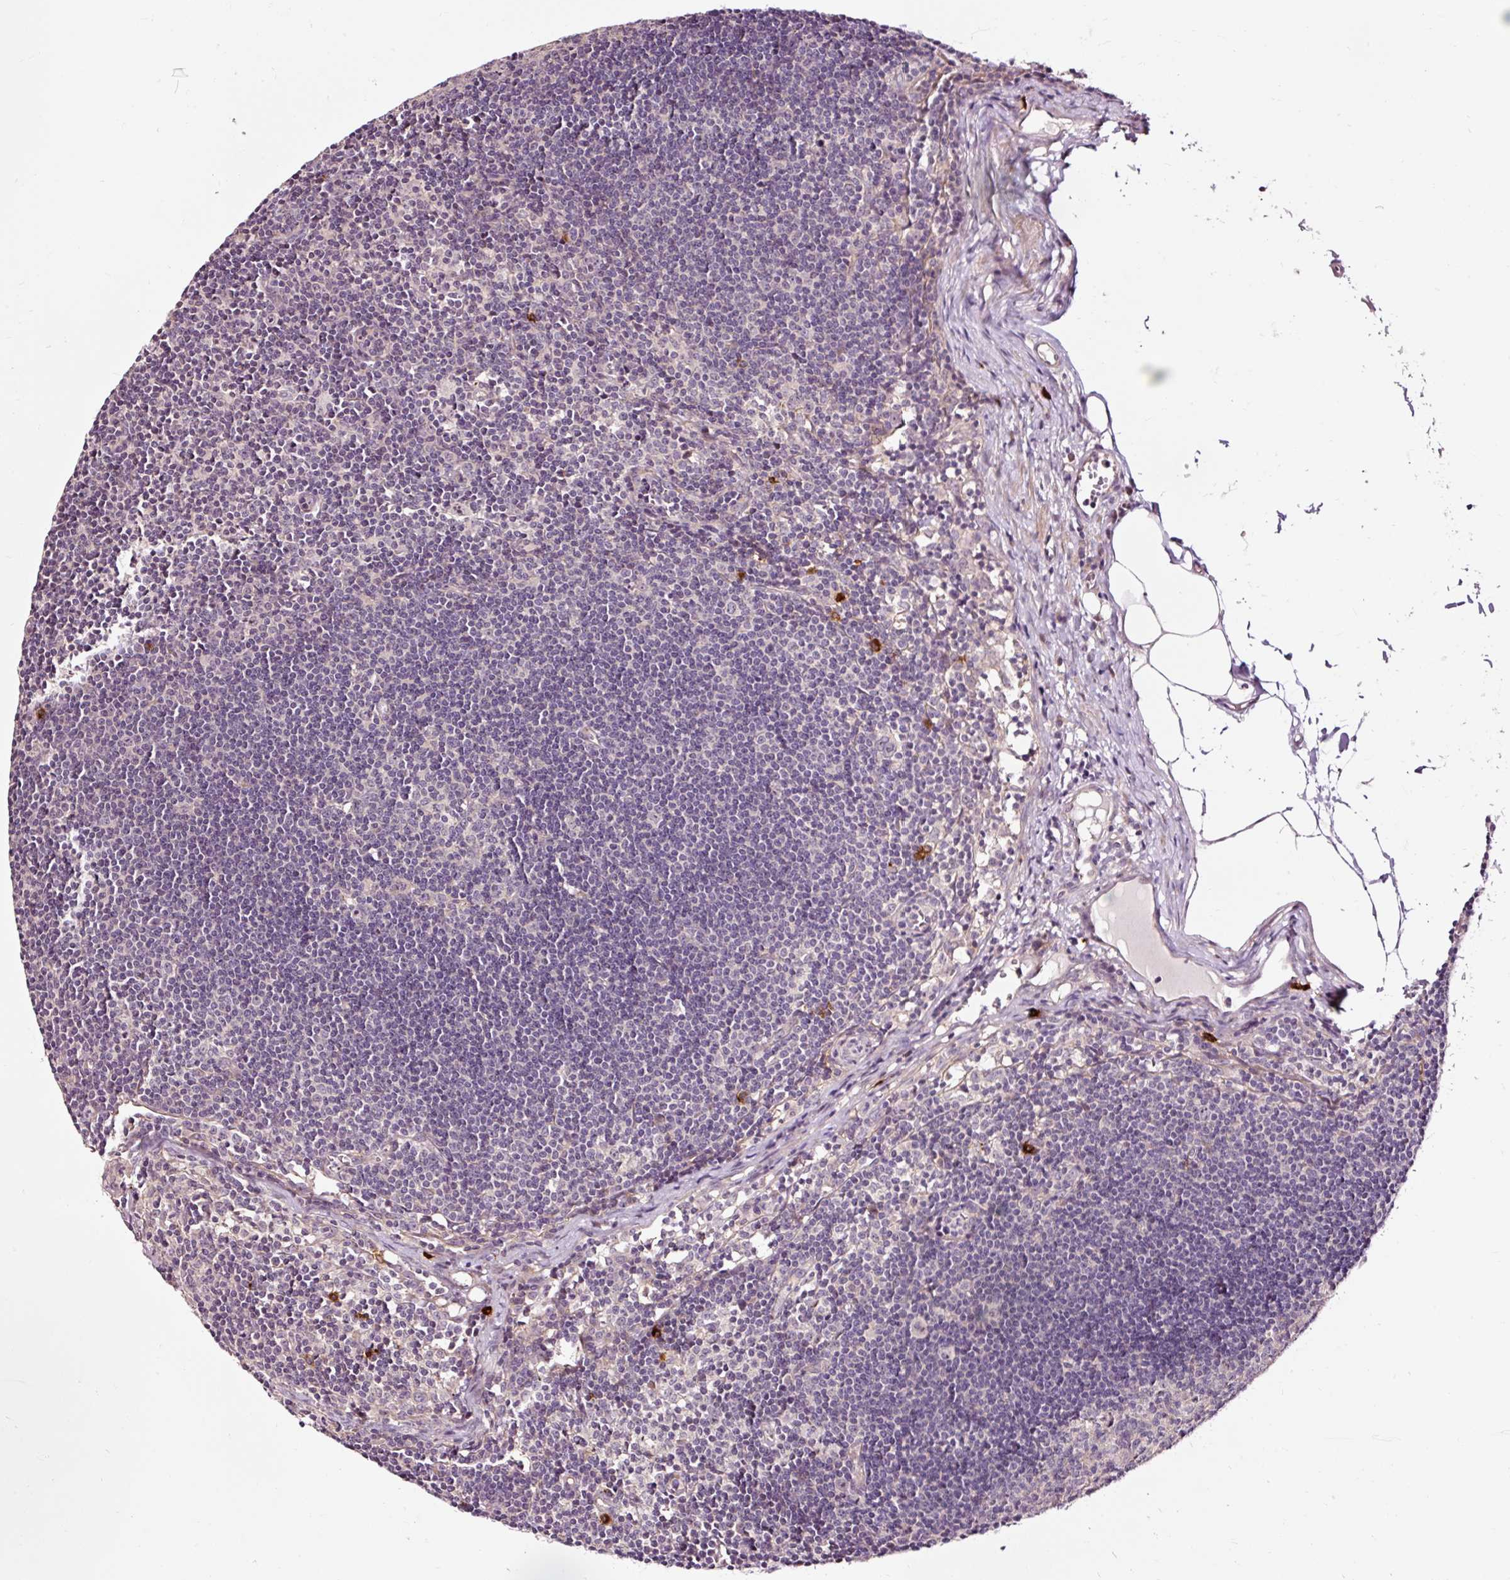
{"staining": {"intensity": "negative", "quantity": "none", "location": "none"}, "tissue": "lymph node", "cell_type": "Germinal center cells", "image_type": "normal", "snomed": [{"axis": "morphology", "description": "Normal tissue, NOS"}, {"axis": "topography", "description": "Lymph node"}], "caption": "DAB immunohistochemical staining of normal lymph node displays no significant positivity in germinal center cells. Nuclei are stained in blue.", "gene": "UTP14A", "patient": {"sex": "female", "age": 29}}